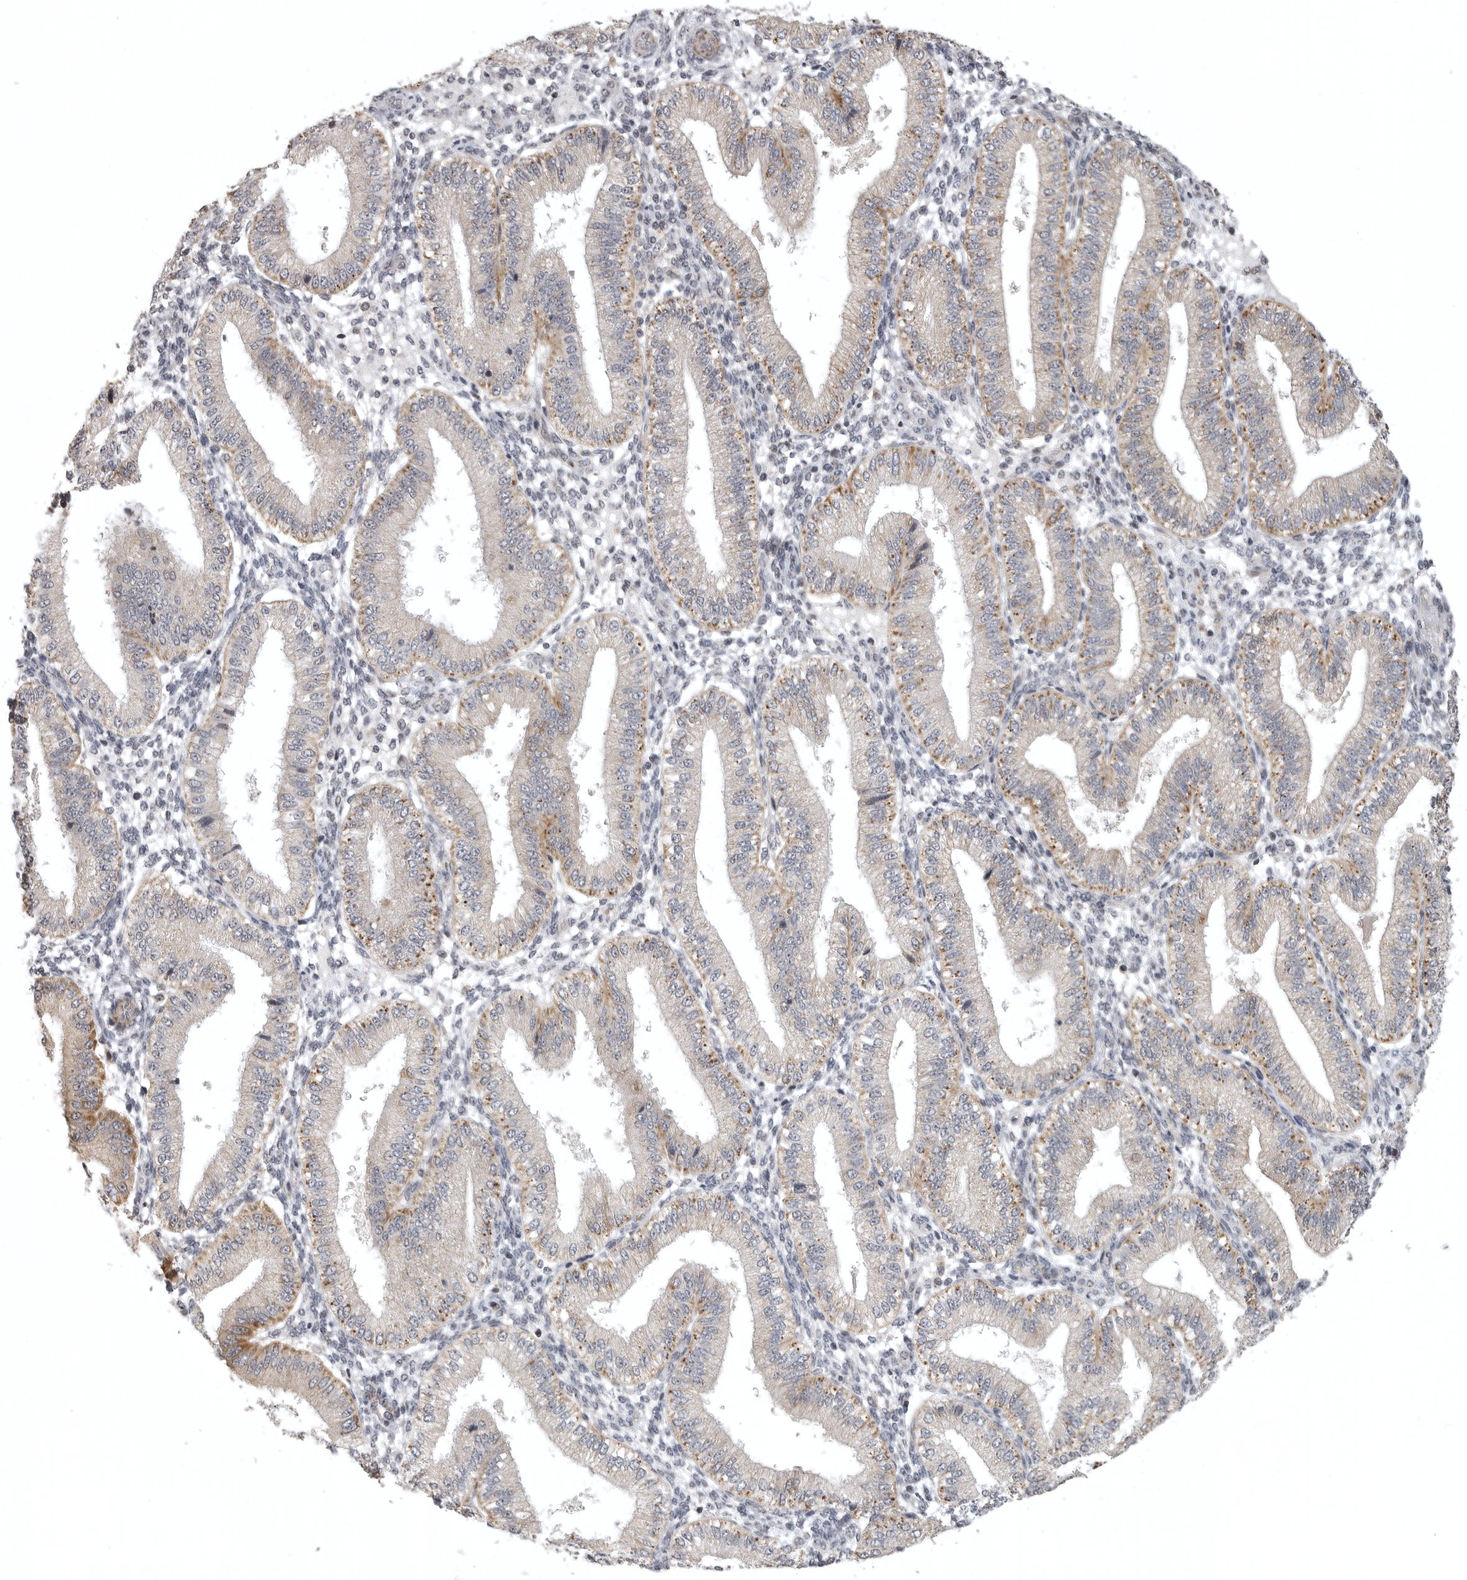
{"staining": {"intensity": "negative", "quantity": "none", "location": "none"}, "tissue": "endometrium", "cell_type": "Cells in endometrial stroma", "image_type": "normal", "snomed": [{"axis": "morphology", "description": "Normal tissue, NOS"}, {"axis": "topography", "description": "Endometrium"}], "caption": "This is an IHC histopathology image of benign human endometrium. There is no positivity in cells in endometrial stroma.", "gene": "POLE2", "patient": {"sex": "female", "age": 39}}